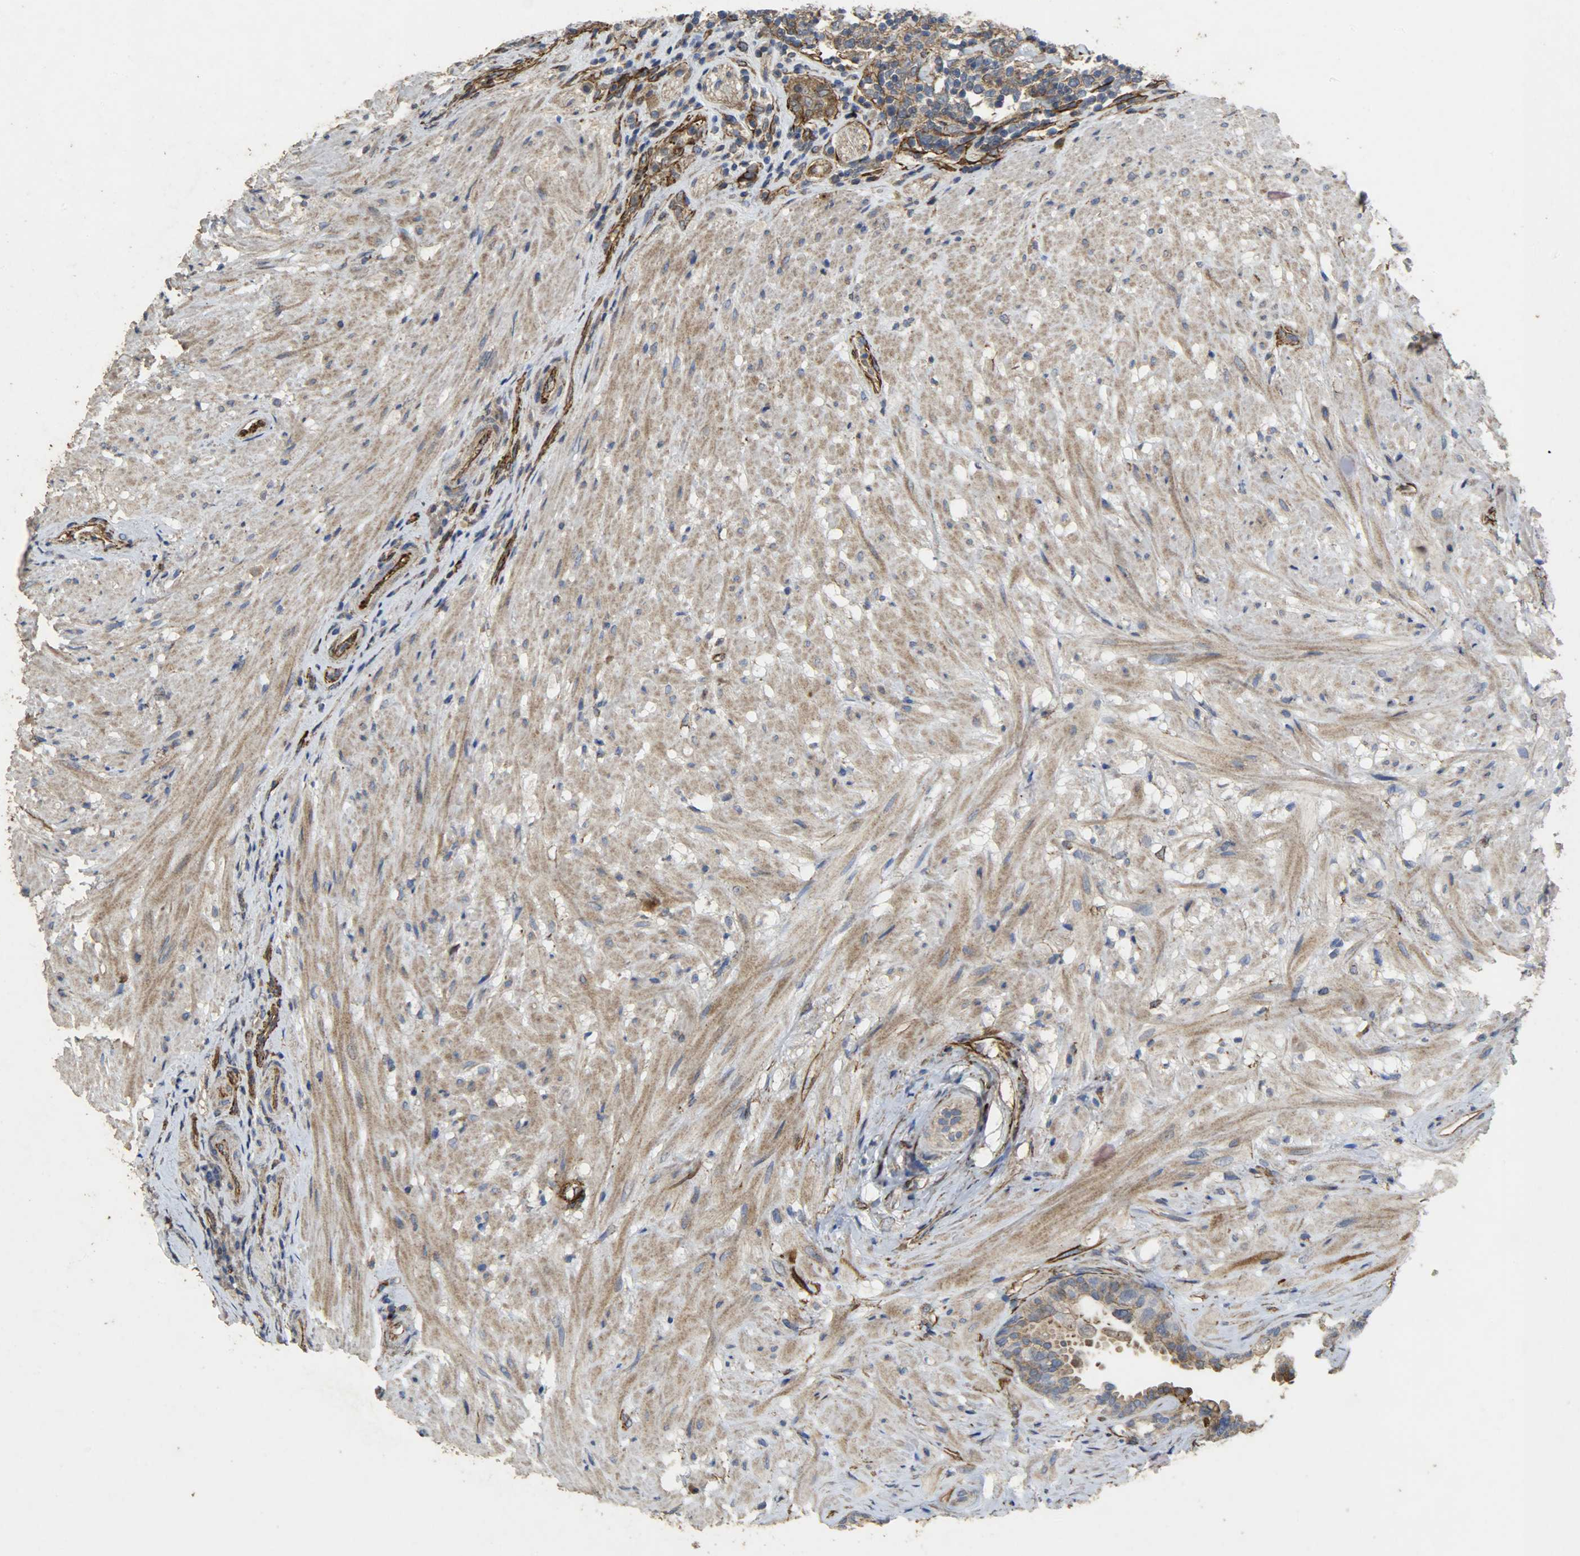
{"staining": {"intensity": "weak", "quantity": ">75%", "location": "cytoplasmic/membranous"}, "tissue": "seminal vesicle", "cell_type": "Glandular cells", "image_type": "normal", "snomed": [{"axis": "morphology", "description": "Normal tissue, NOS"}, {"axis": "topography", "description": "Seminal veicle"}], "caption": "Human seminal vesicle stained for a protein (brown) reveals weak cytoplasmic/membranous positive staining in approximately >75% of glandular cells.", "gene": "TPM4", "patient": {"sex": "male", "age": 61}}